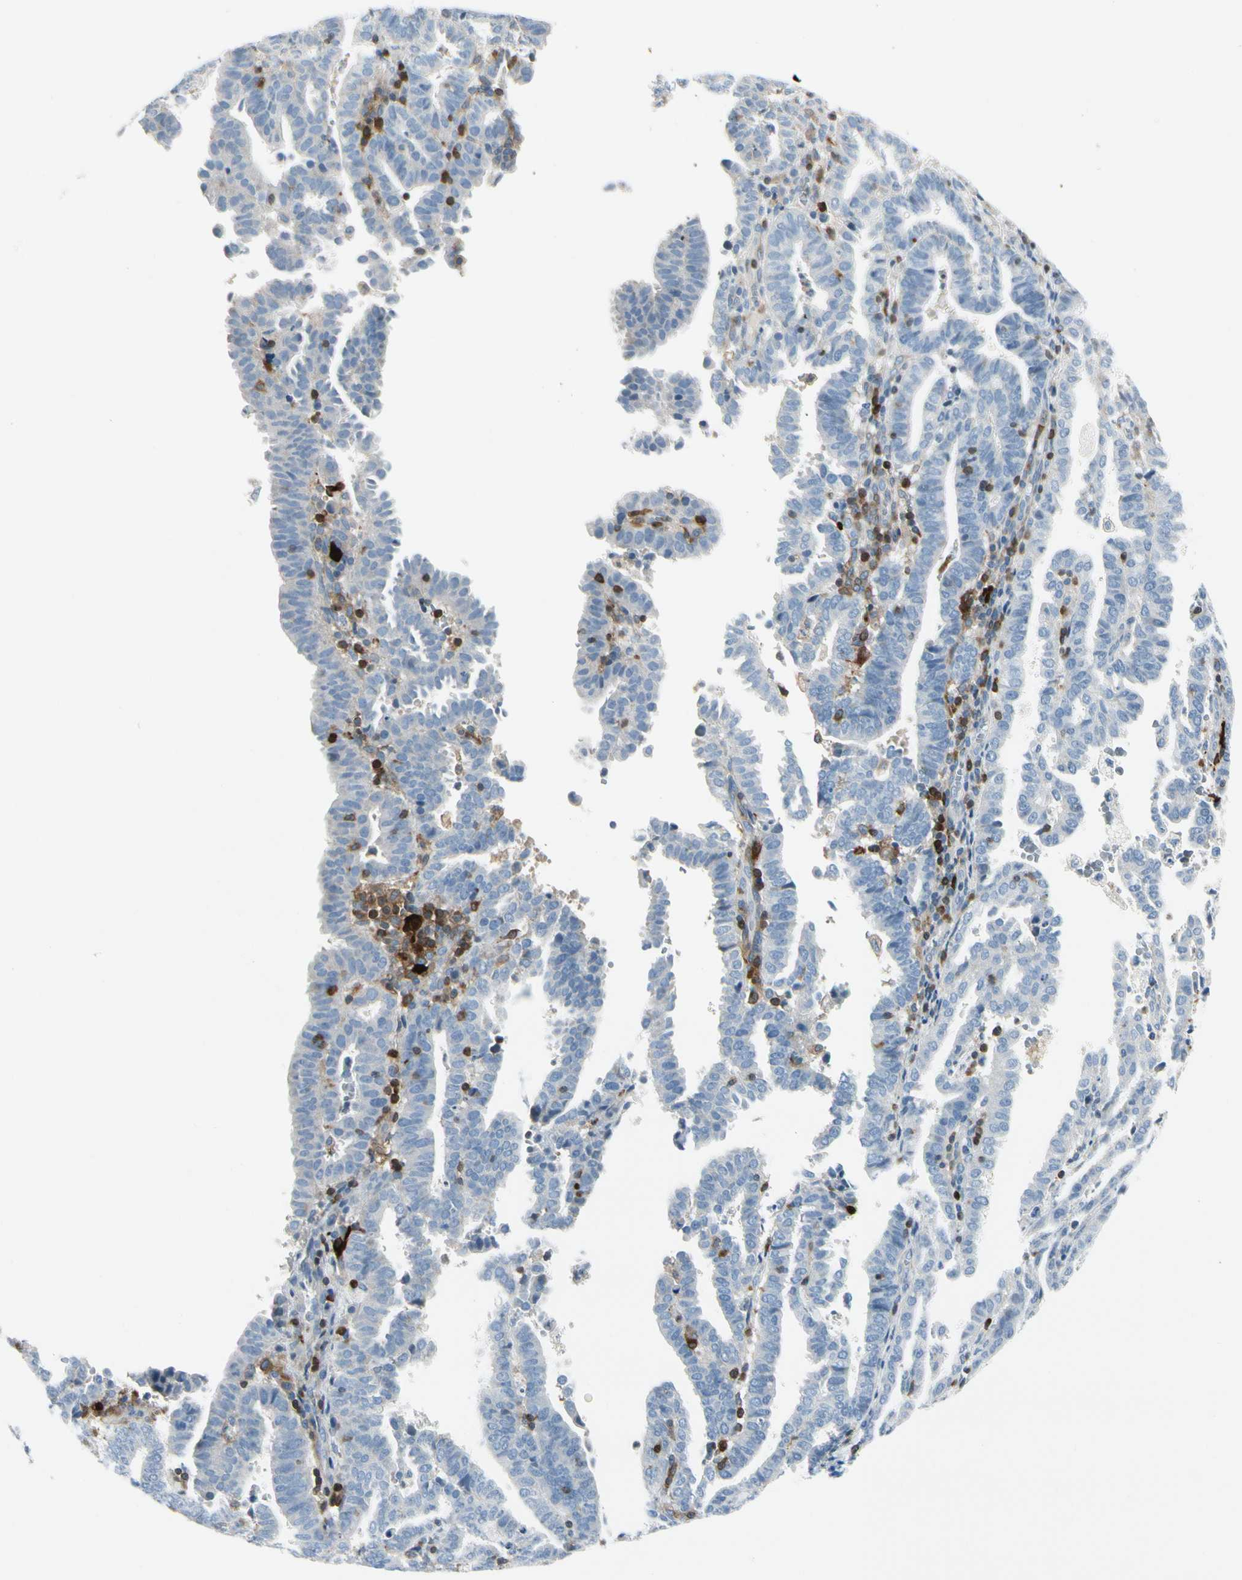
{"staining": {"intensity": "negative", "quantity": "none", "location": "none"}, "tissue": "endometrial cancer", "cell_type": "Tumor cells", "image_type": "cancer", "snomed": [{"axis": "morphology", "description": "Adenocarcinoma, NOS"}, {"axis": "topography", "description": "Uterus"}], "caption": "This is a photomicrograph of immunohistochemistry staining of endometrial cancer, which shows no staining in tumor cells.", "gene": "TRAF1", "patient": {"sex": "female", "age": 83}}